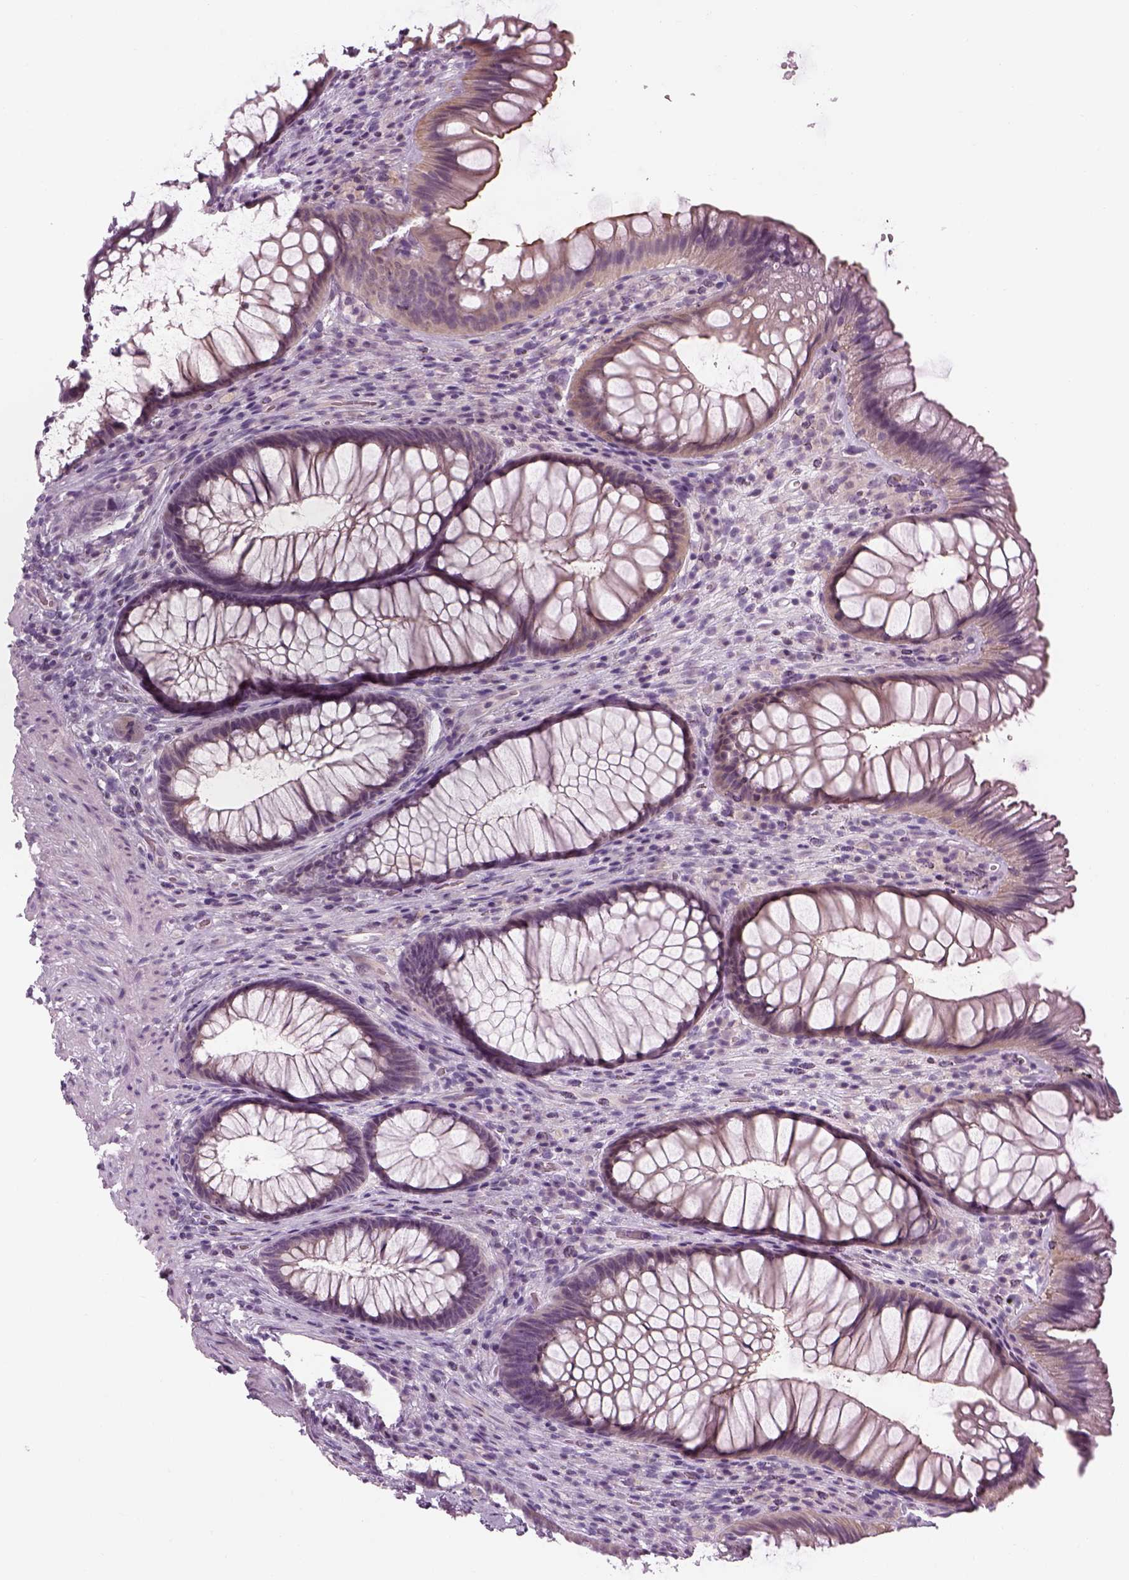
{"staining": {"intensity": "strong", "quantity": "<25%", "location": "cytoplasmic/membranous"}, "tissue": "rectum", "cell_type": "Glandular cells", "image_type": "normal", "snomed": [{"axis": "morphology", "description": "Normal tissue, NOS"}, {"axis": "topography", "description": "Smooth muscle"}, {"axis": "topography", "description": "Rectum"}], "caption": "Rectum stained with a brown dye shows strong cytoplasmic/membranous positive positivity in approximately <25% of glandular cells.", "gene": "LRRIQ3", "patient": {"sex": "male", "age": 53}}